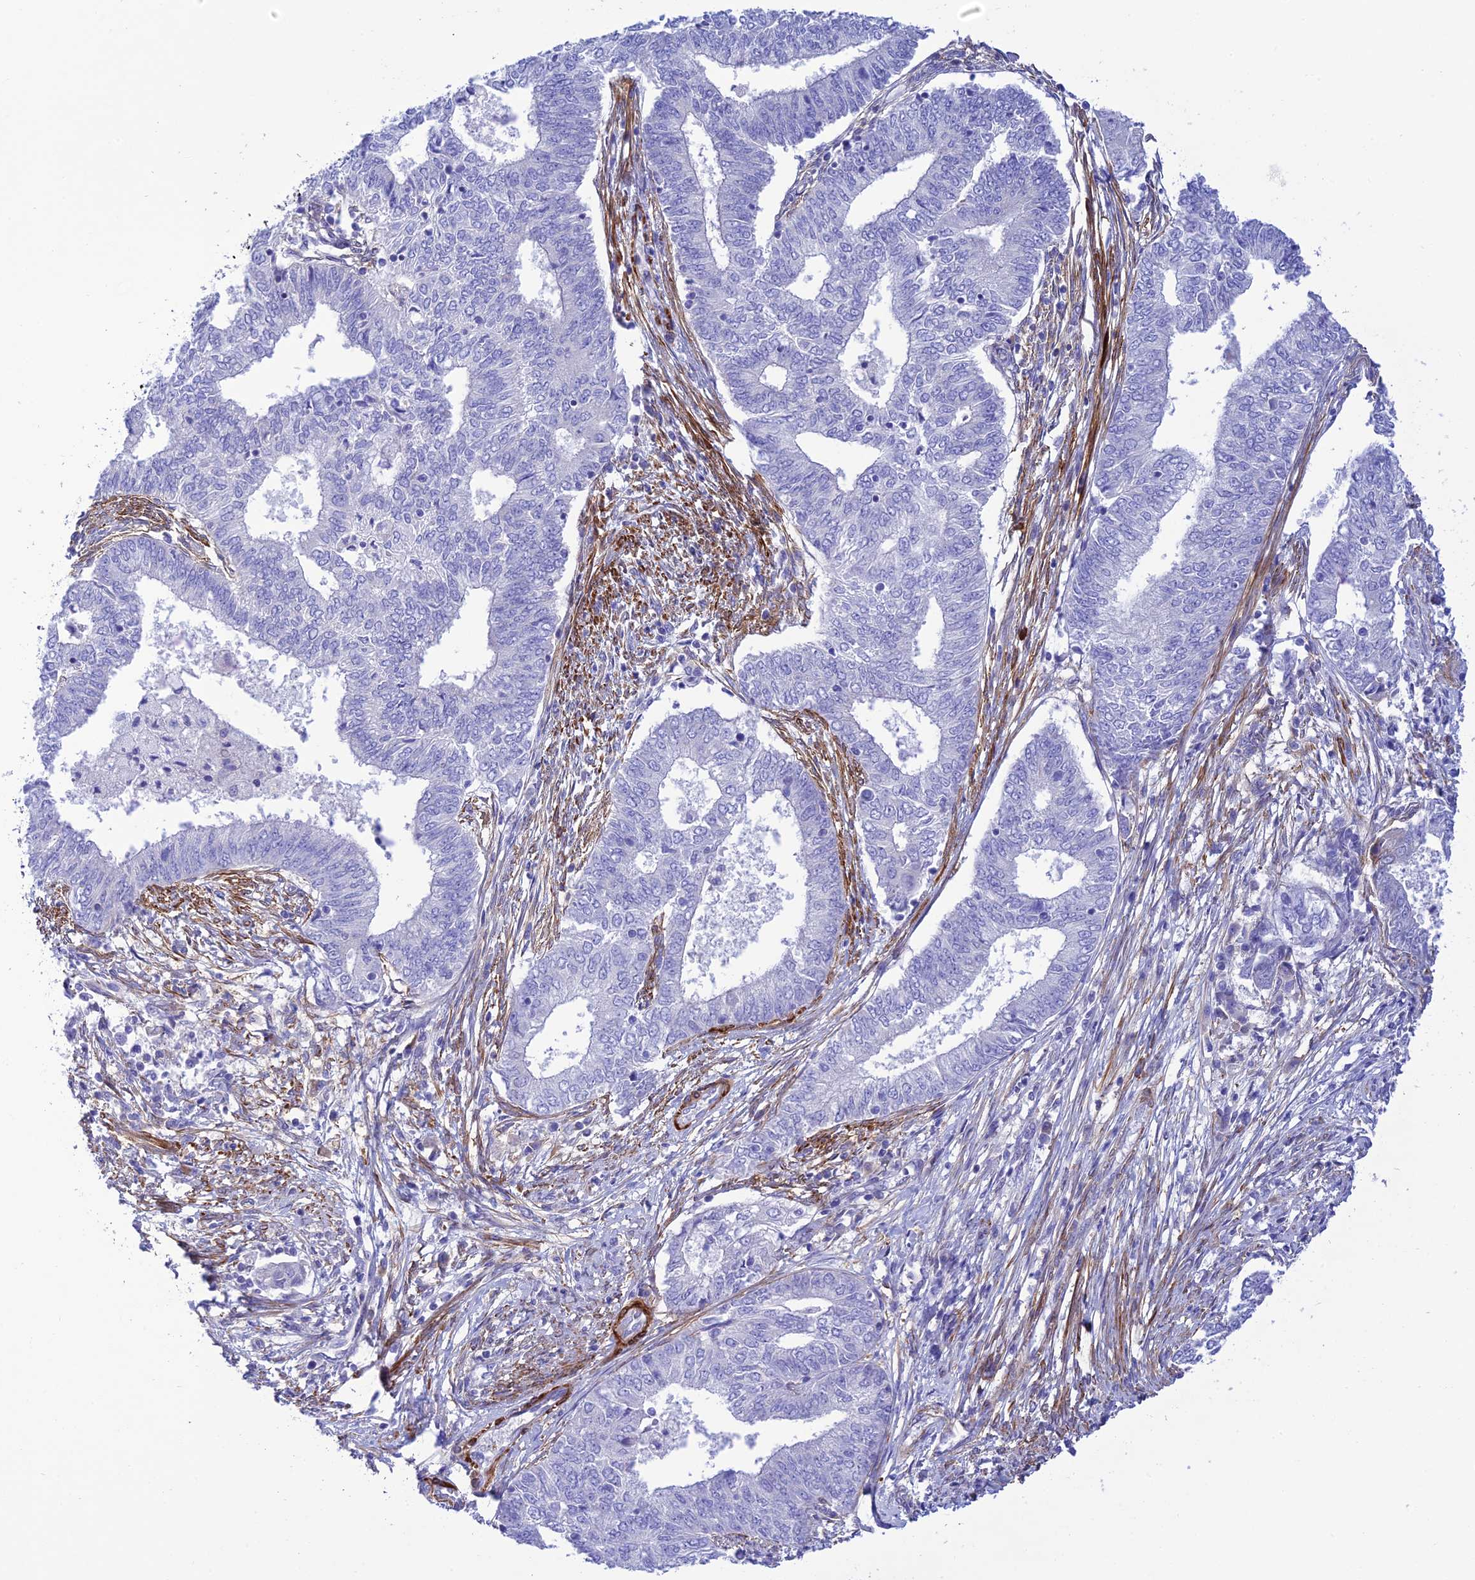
{"staining": {"intensity": "negative", "quantity": "none", "location": "none"}, "tissue": "endometrial cancer", "cell_type": "Tumor cells", "image_type": "cancer", "snomed": [{"axis": "morphology", "description": "Adenocarcinoma, NOS"}, {"axis": "topography", "description": "Endometrium"}], "caption": "Protein analysis of endometrial cancer (adenocarcinoma) shows no significant expression in tumor cells.", "gene": "ZDHHC16", "patient": {"sex": "female", "age": 62}}